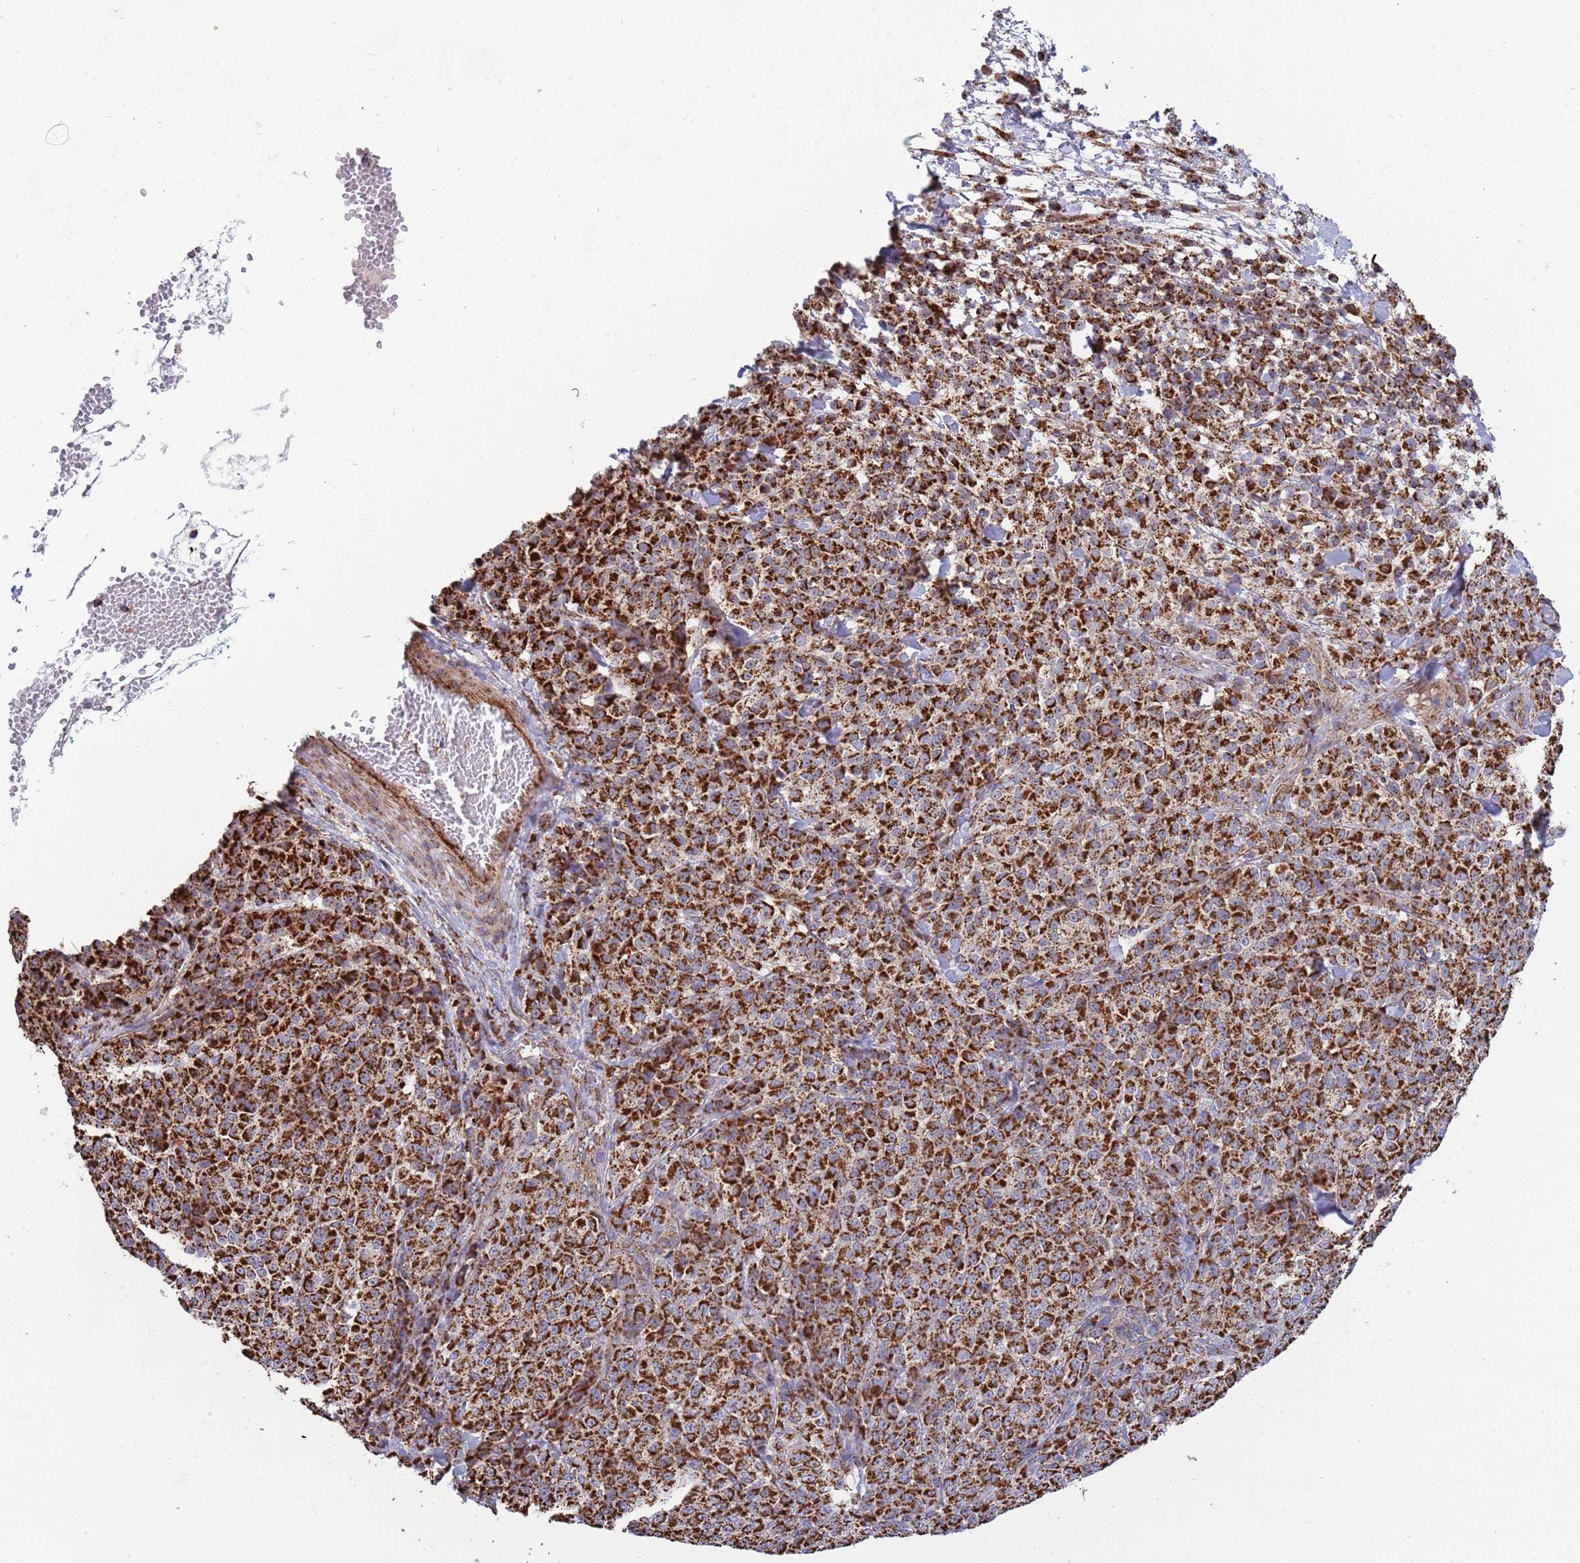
{"staining": {"intensity": "strong", "quantity": ">75%", "location": "cytoplasmic/membranous"}, "tissue": "melanoma", "cell_type": "Tumor cells", "image_type": "cancer", "snomed": [{"axis": "morphology", "description": "Normal tissue, NOS"}, {"axis": "morphology", "description": "Malignant melanoma, NOS"}, {"axis": "topography", "description": "Skin"}], "caption": "About >75% of tumor cells in human melanoma exhibit strong cytoplasmic/membranous protein positivity as visualized by brown immunohistochemical staining.", "gene": "VPS16", "patient": {"sex": "female", "age": 34}}